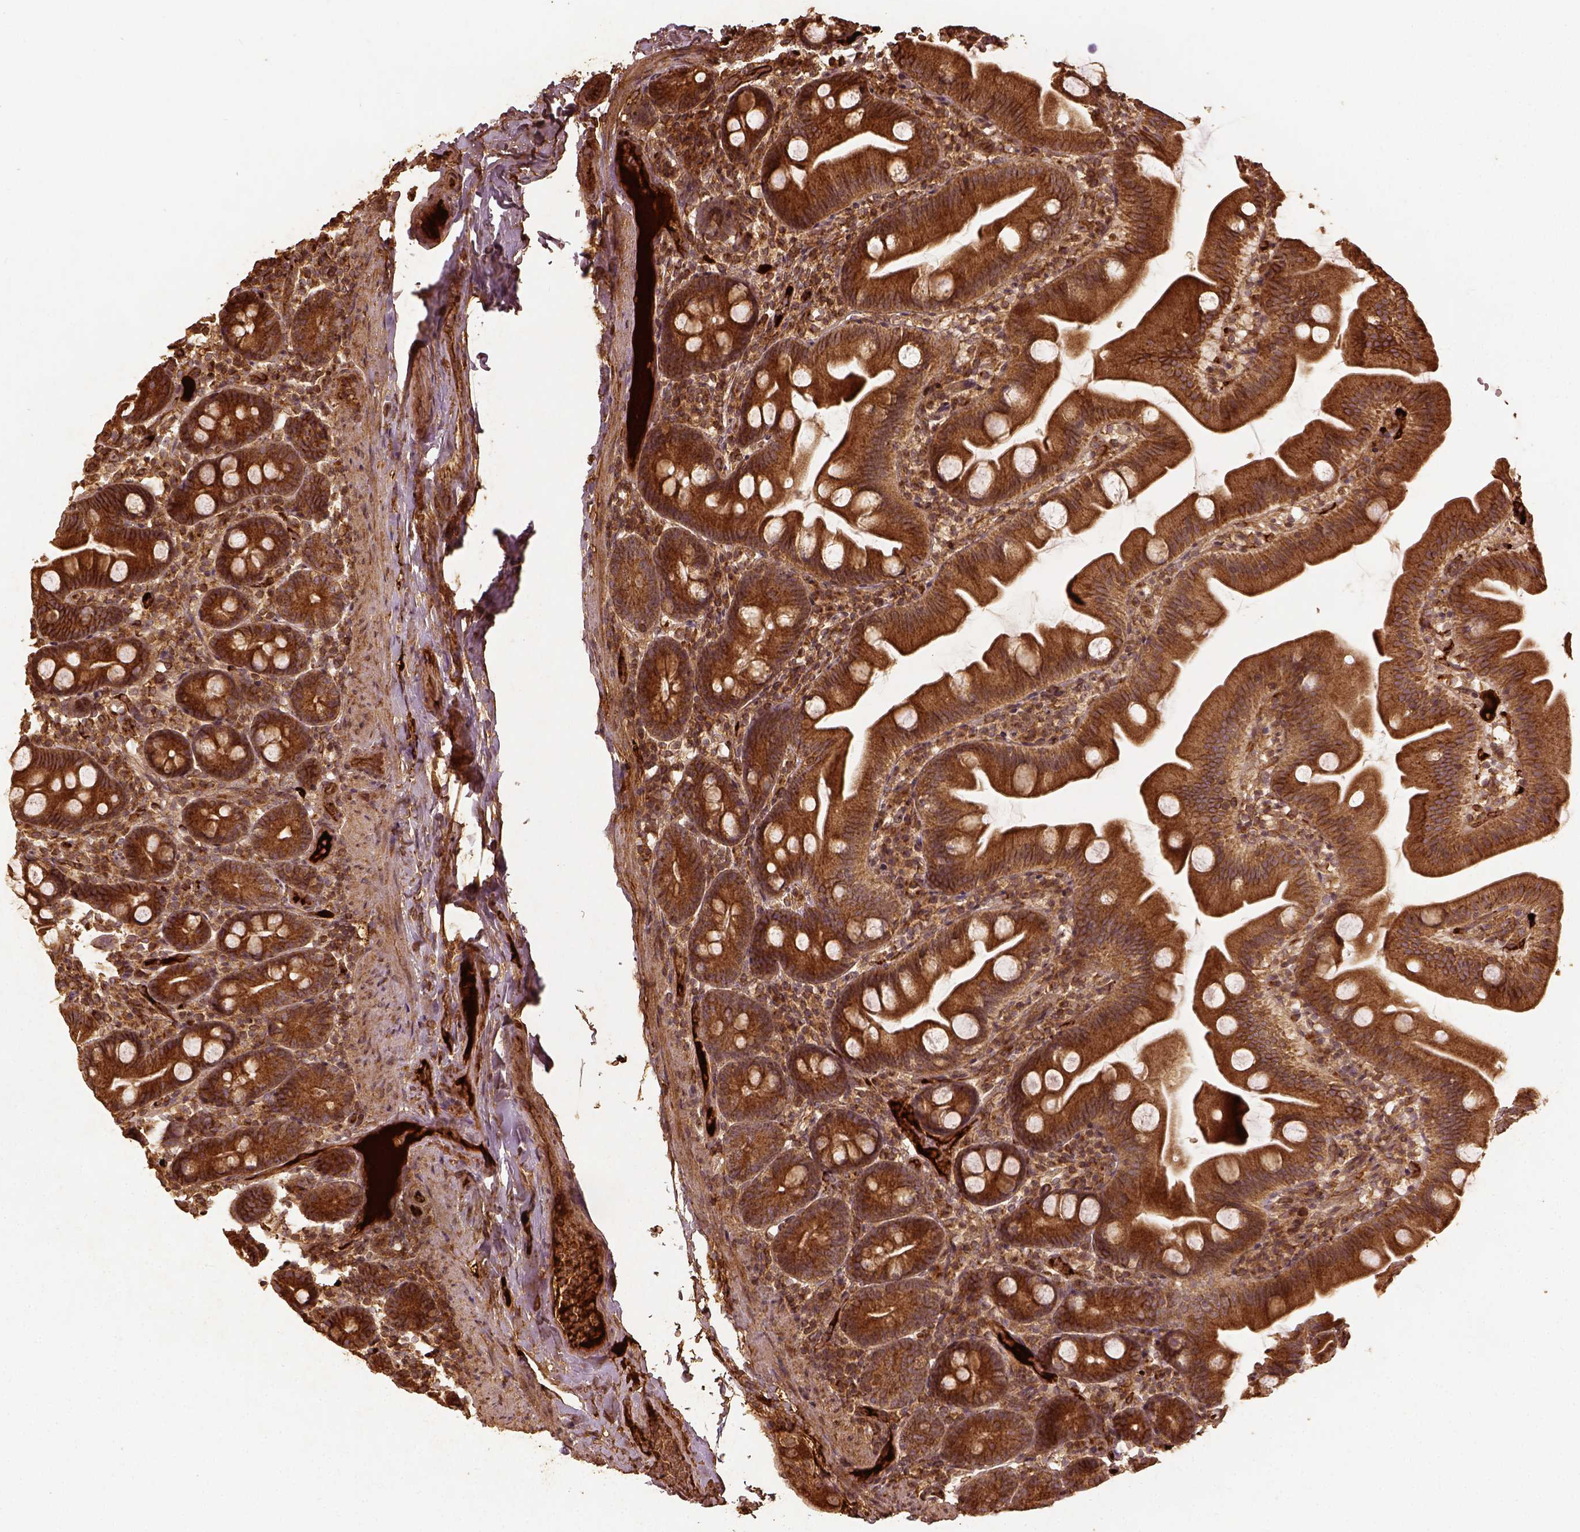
{"staining": {"intensity": "strong", "quantity": ">75%", "location": "cytoplasmic/membranous"}, "tissue": "small intestine", "cell_type": "Glandular cells", "image_type": "normal", "snomed": [{"axis": "morphology", "description": "Normal tissue, NOS"}, {"axis": "topography", "description": "Small intestine"}], "caption": "Glandular cells show high levels of strong cytoplasmic/membranous staining in about >75% of cells in unremarkable human small intestine.", "gene": "VEGFA", "patient": {"sex": "female", "age": 68}}